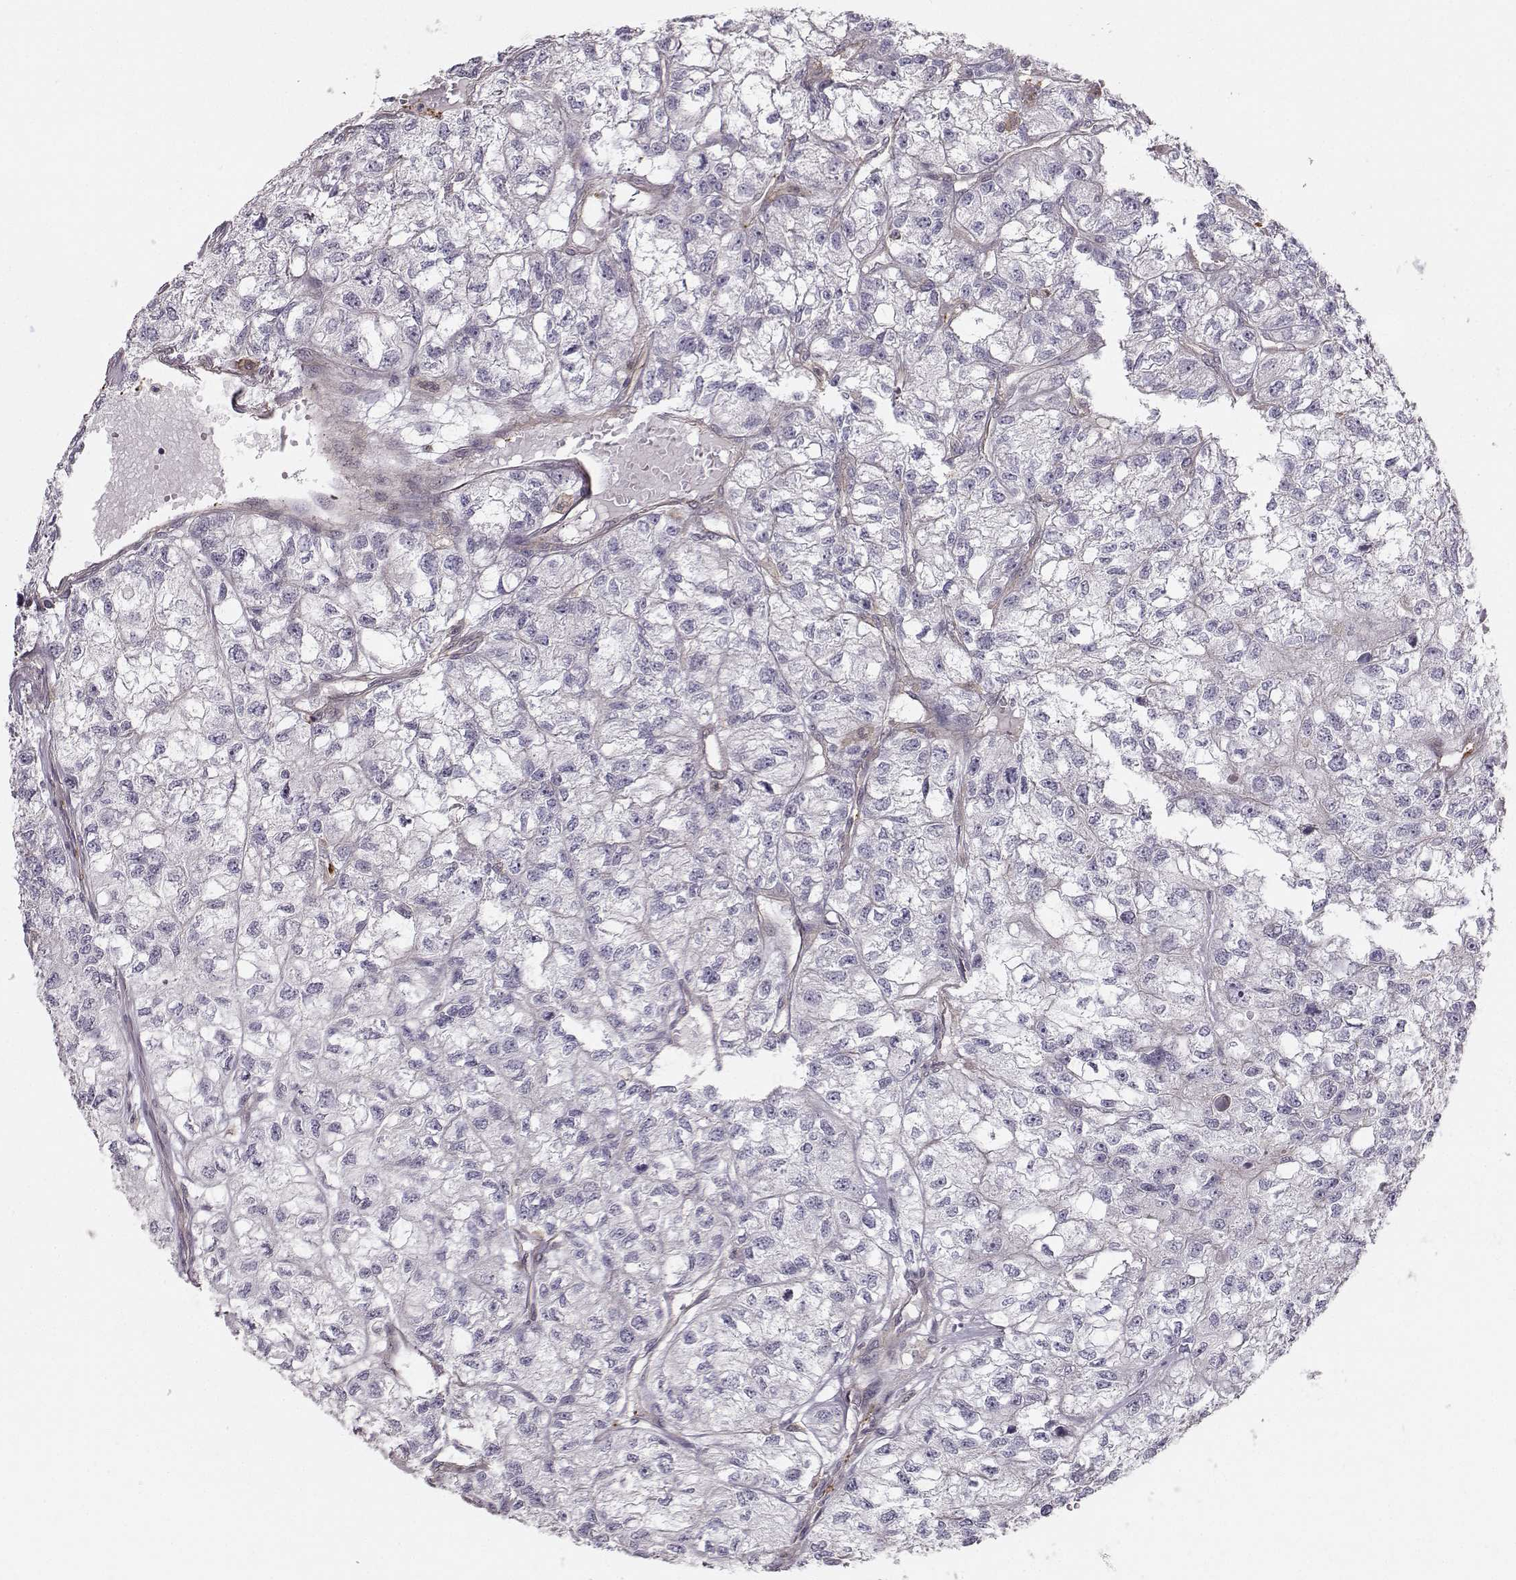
{"staining": {"intensity": "negative", "quantity": "none", "location": "none"}, "tissue": "renal cancer", "cell_type": "Tumor cells", "image_type": "cancer", "snomed": [{"axis": "morphology", "description": "Adenocarcinoma, NOS"}, {"axis": "topography", "description": "Kidney"}], "caption": "An immunohistochemistry image of renal adenocarcinoma is shown. There is no staining in tumor cells of renal adenocarcinoma.", "gene": "ASB16", "patient": {"sex": "male", "age": 56}}